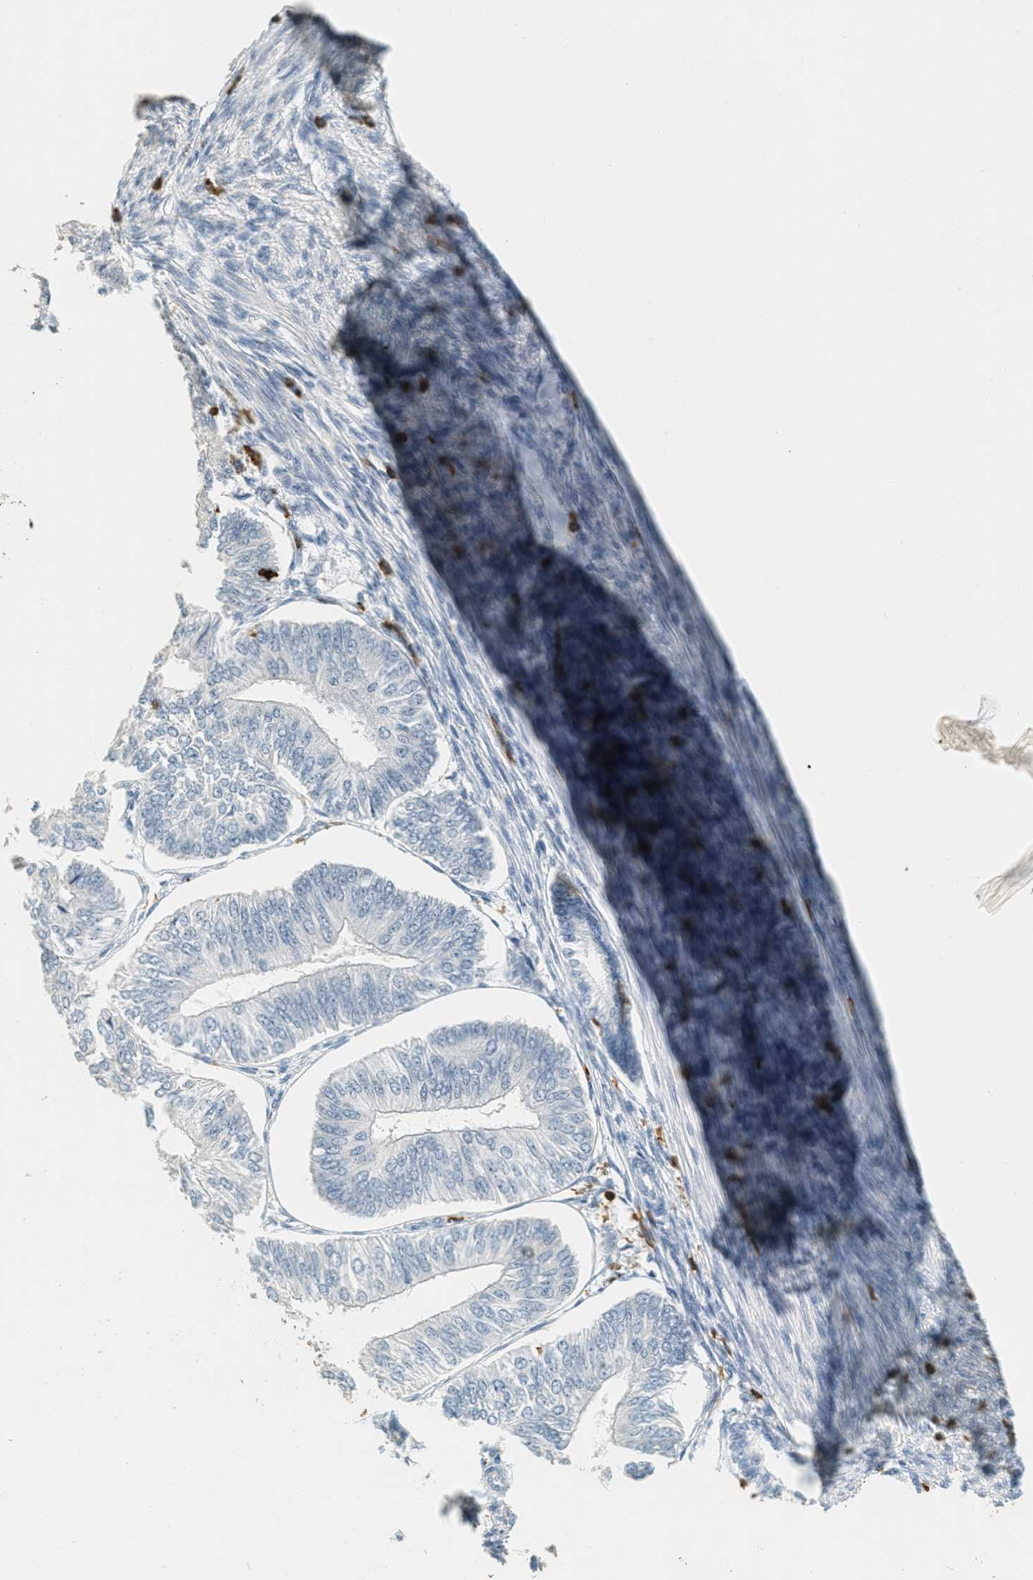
{"staining": {"intensity": "negative", "quantity": "none", "location": "none"}, "tissue": "endometrial cancer", "cell_type": "Tumor cells", "image_type": "cancer", "snomed": [{"axis": "morphology", "description": "Adenocarcinoma, NOS"}, {"axis": "topography", "description": "Endometrium"}], "caption": "This is an IHC image of human endometrial cancer. There is no staining in tumor cells.", "gene": "LSP1", "patient": {"sex": "female", "age": 58}}